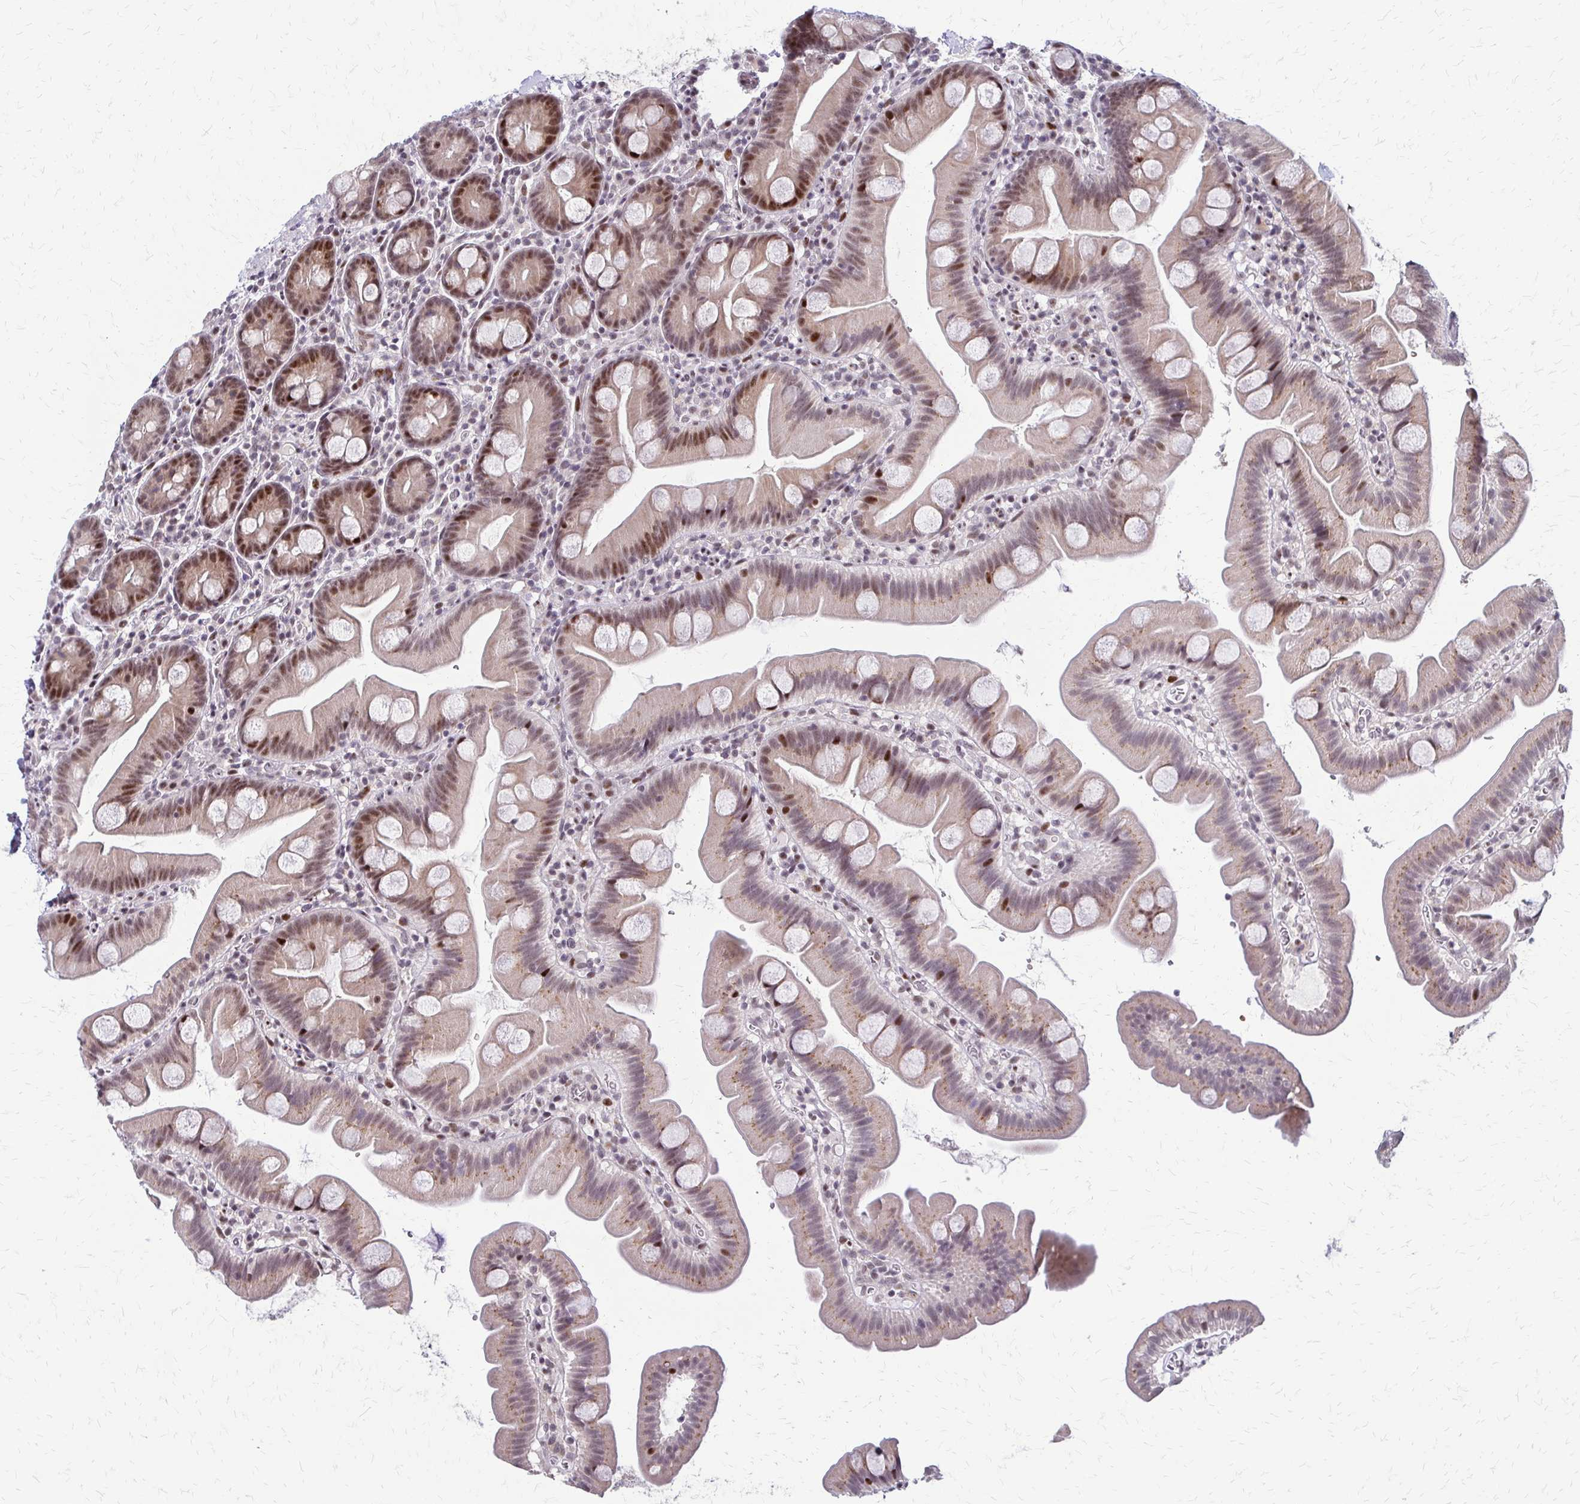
{"staining": {"intensity": "moderate", "quantity": ">75%", "location": "cytoplasmic/membranous,nuclear"}, "tissue": "small intestine", "cell_type": "Glandular cells", "image_type": "normal", "snomed": [{"axis": "morphology", "description": "Normal tissue, NOS"}, {"axis": "topography", "description": "Small intestine"}], "caption": "Immunohistochemistry image of unremarkable human small intestine stained for a protein (brown), which displays medium levels of moderate cytoplasmic/membranous,nuclear positivity in about >75% of glandular cells.", "gene": "TRIR", "patient": {"sex": "female", "age": 68}}